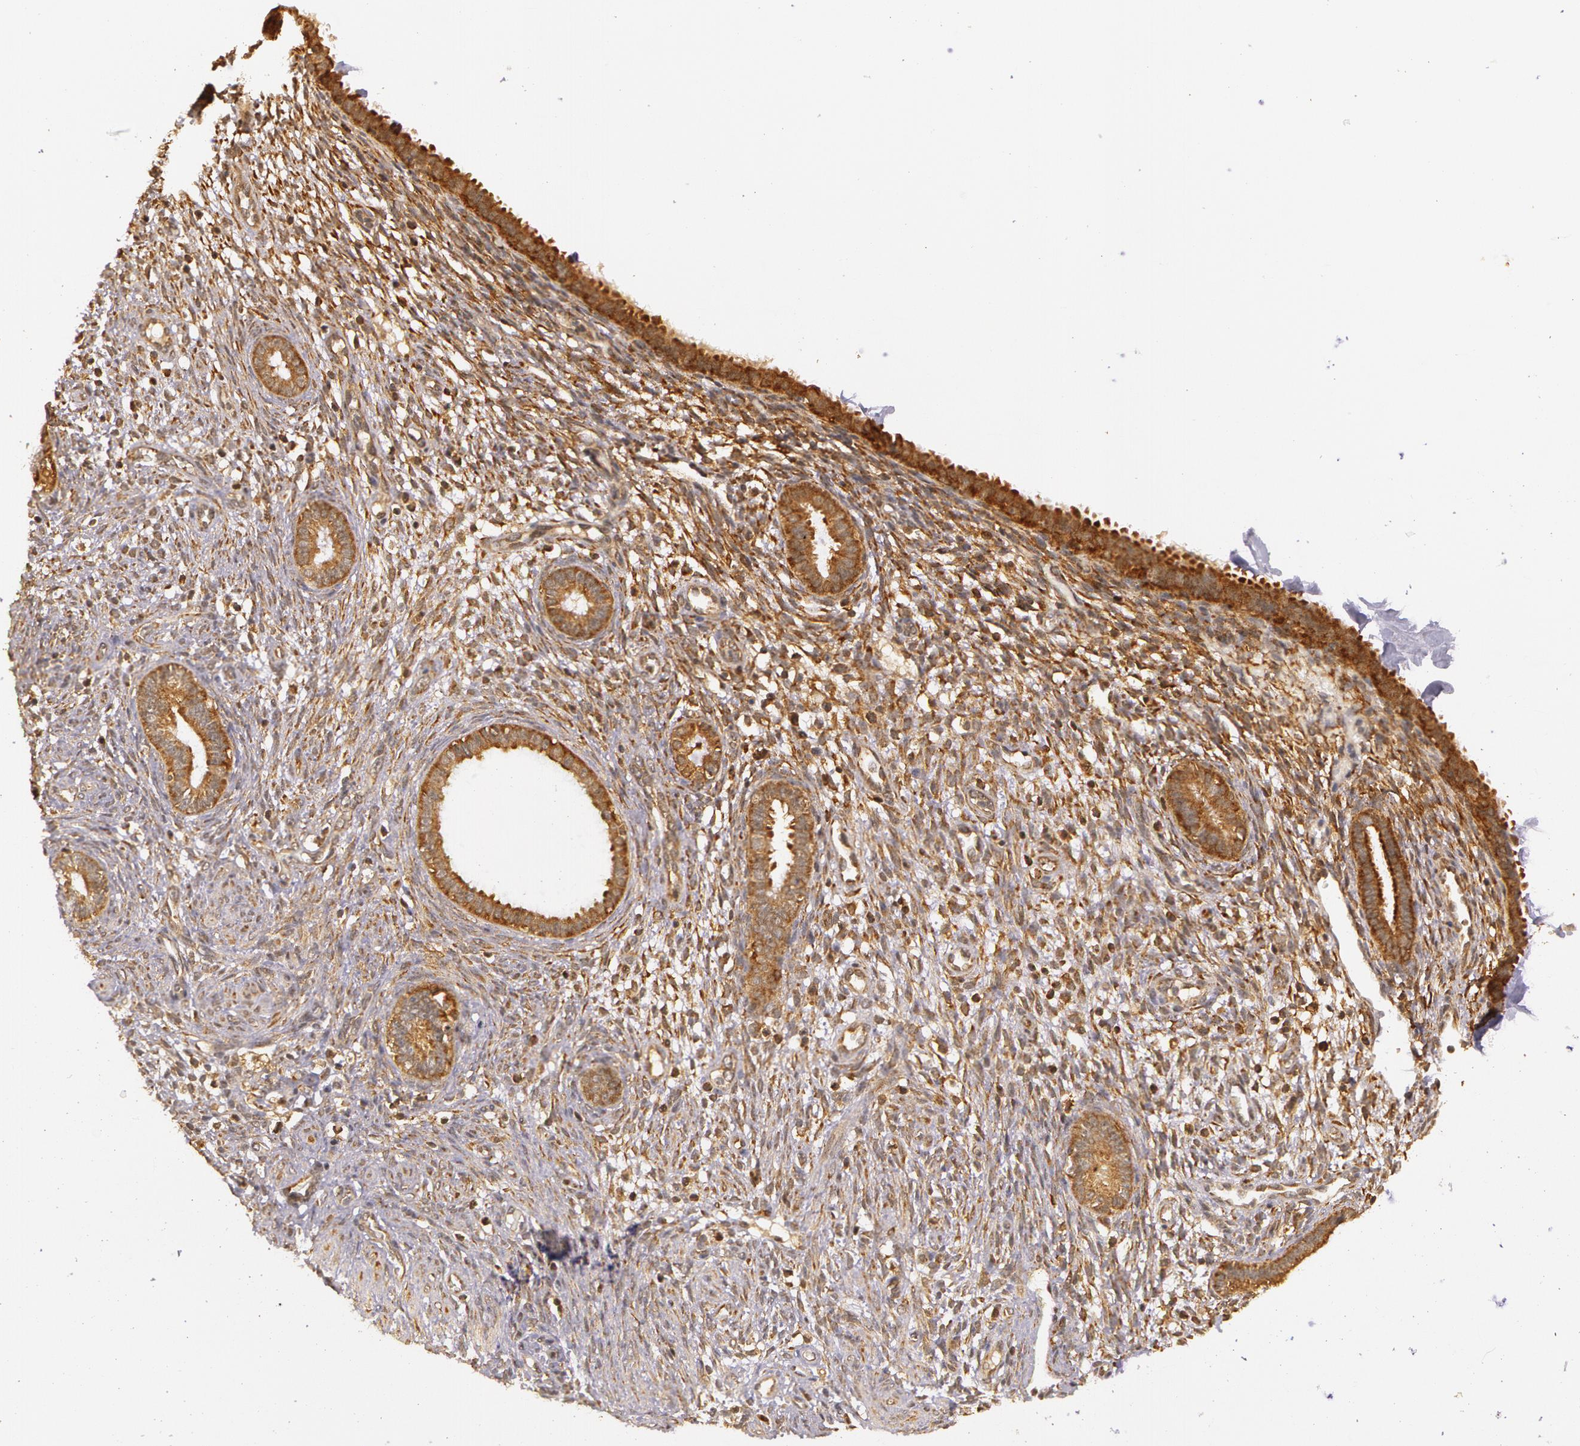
{"staining": {"intensity": "weak", "quantity": "25%-75%", "location": "cytoplasmic/membranous"}, "tissue": "endometrium", "cell_type": "Cells in endometrial stroma", "image_type": "normal", "snomed": [{"axis": "morphology", "description": "Normal tissue, NOS"}, {"axis": "topography", "description": "Endometrium"}], "caption": "Brown immunohistochemical staining in benign human endometrium demonstrates weak cytoplasmic/membranous expression in about 25%-75% of cells in endometrial stroma. (DAB (3,3'-diaminobenzidine) IHC, brown staining for protein, blue staining for nuclei).", "gene": "ASCC2", "patient": {"sex": "female", "age": 72}}